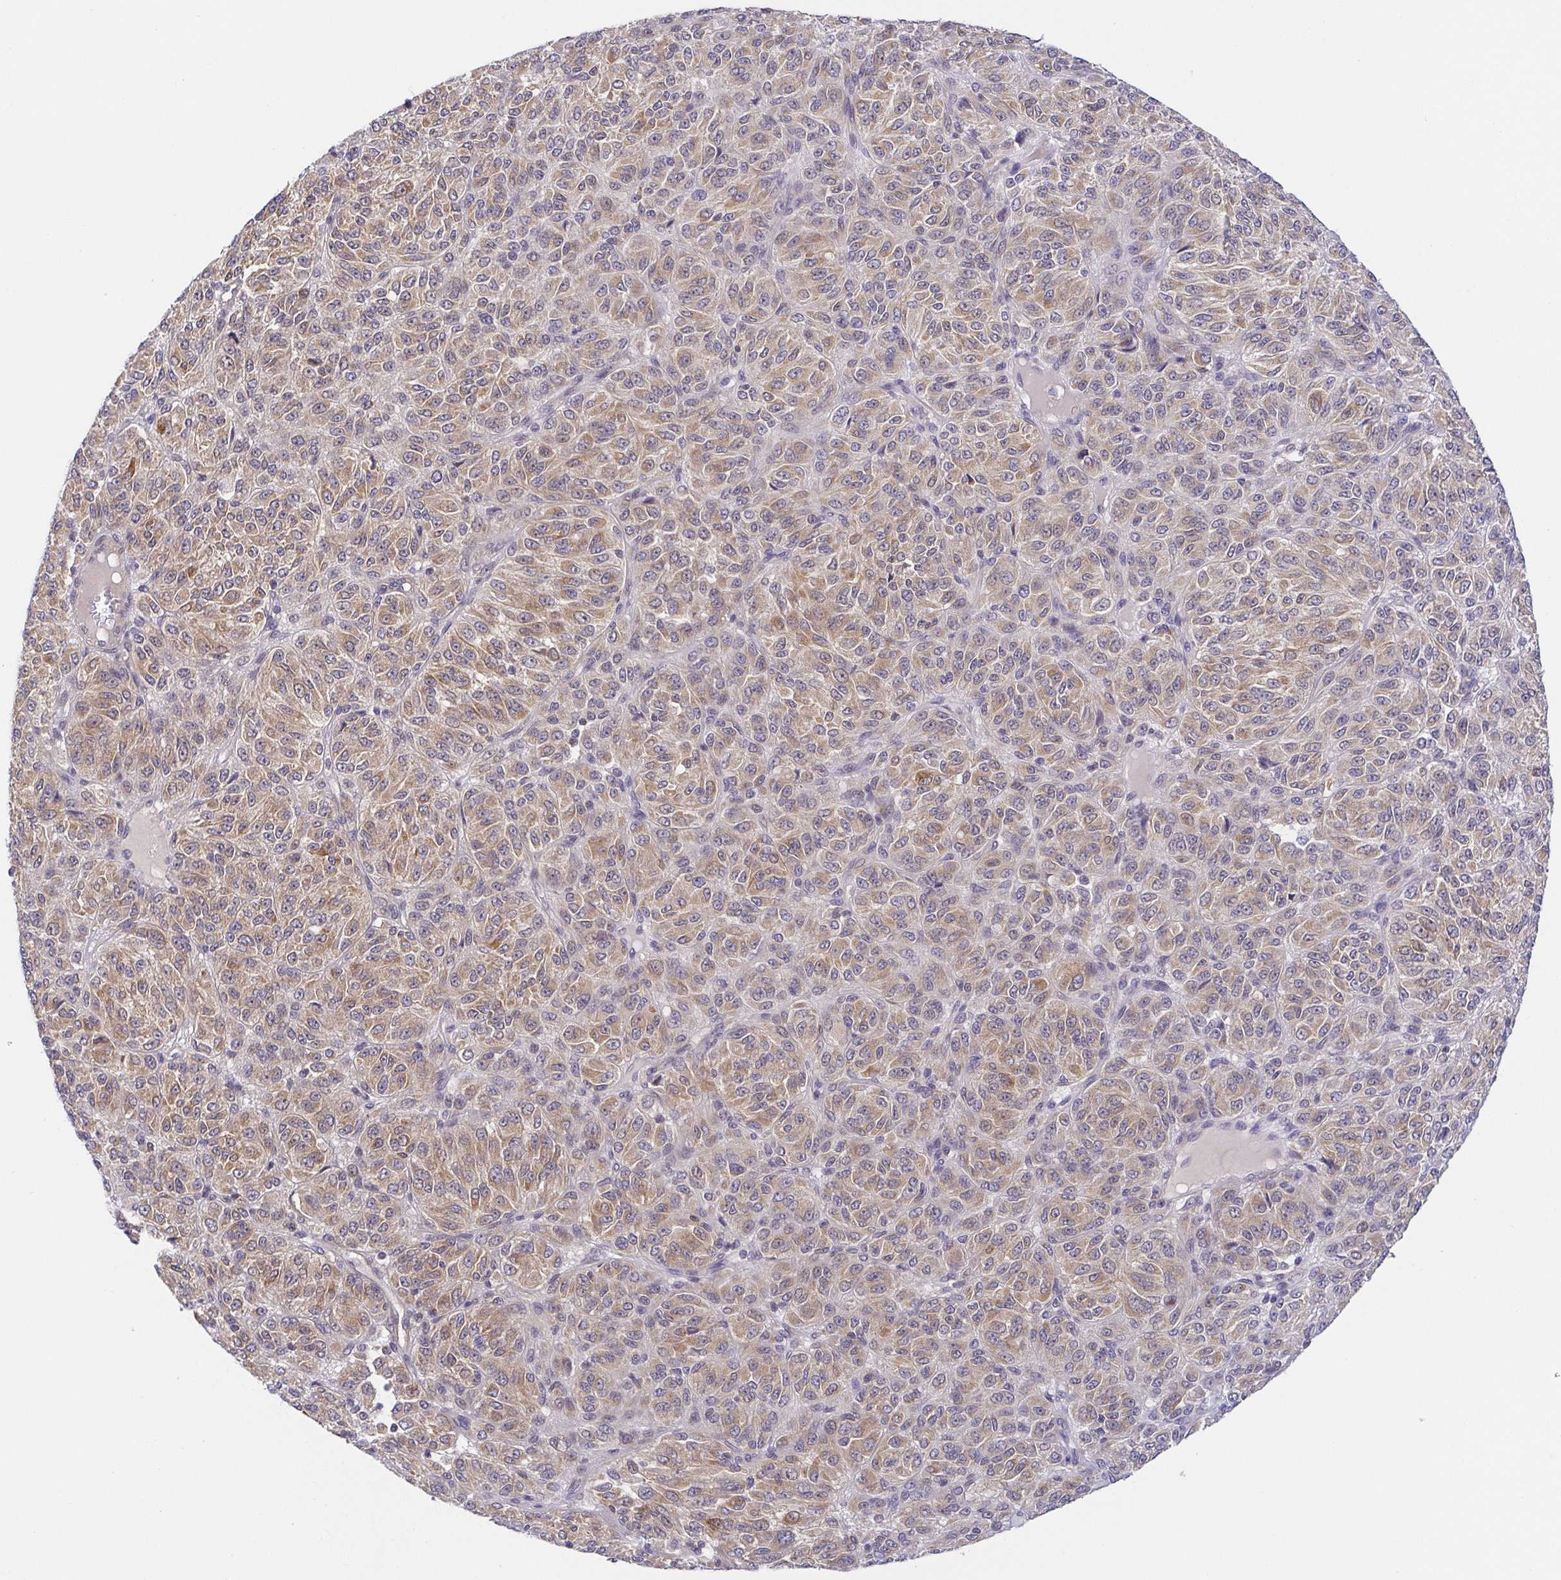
{"staining": {"intensity": "moderate", "quantity": ">75%", "location": "cytoplasmic/membranous"}, "tissue": "melanoma", "cell_type": "Tumor cells", "image_type": "cancer", "snomed": [{"axis": "morphology", "description": "Malignant melanoma, Metastatic site"}, {"axis": "topography", "description": "Brain"}], "caption": "Approximately >75% of tumor cells in melanoma show moderate cytoplasmic/membranous protein expression as visualized by brown immunohistochemical staining.", "gene": "BCL2L1", "patient": {"sex": "female", "age": 56}}